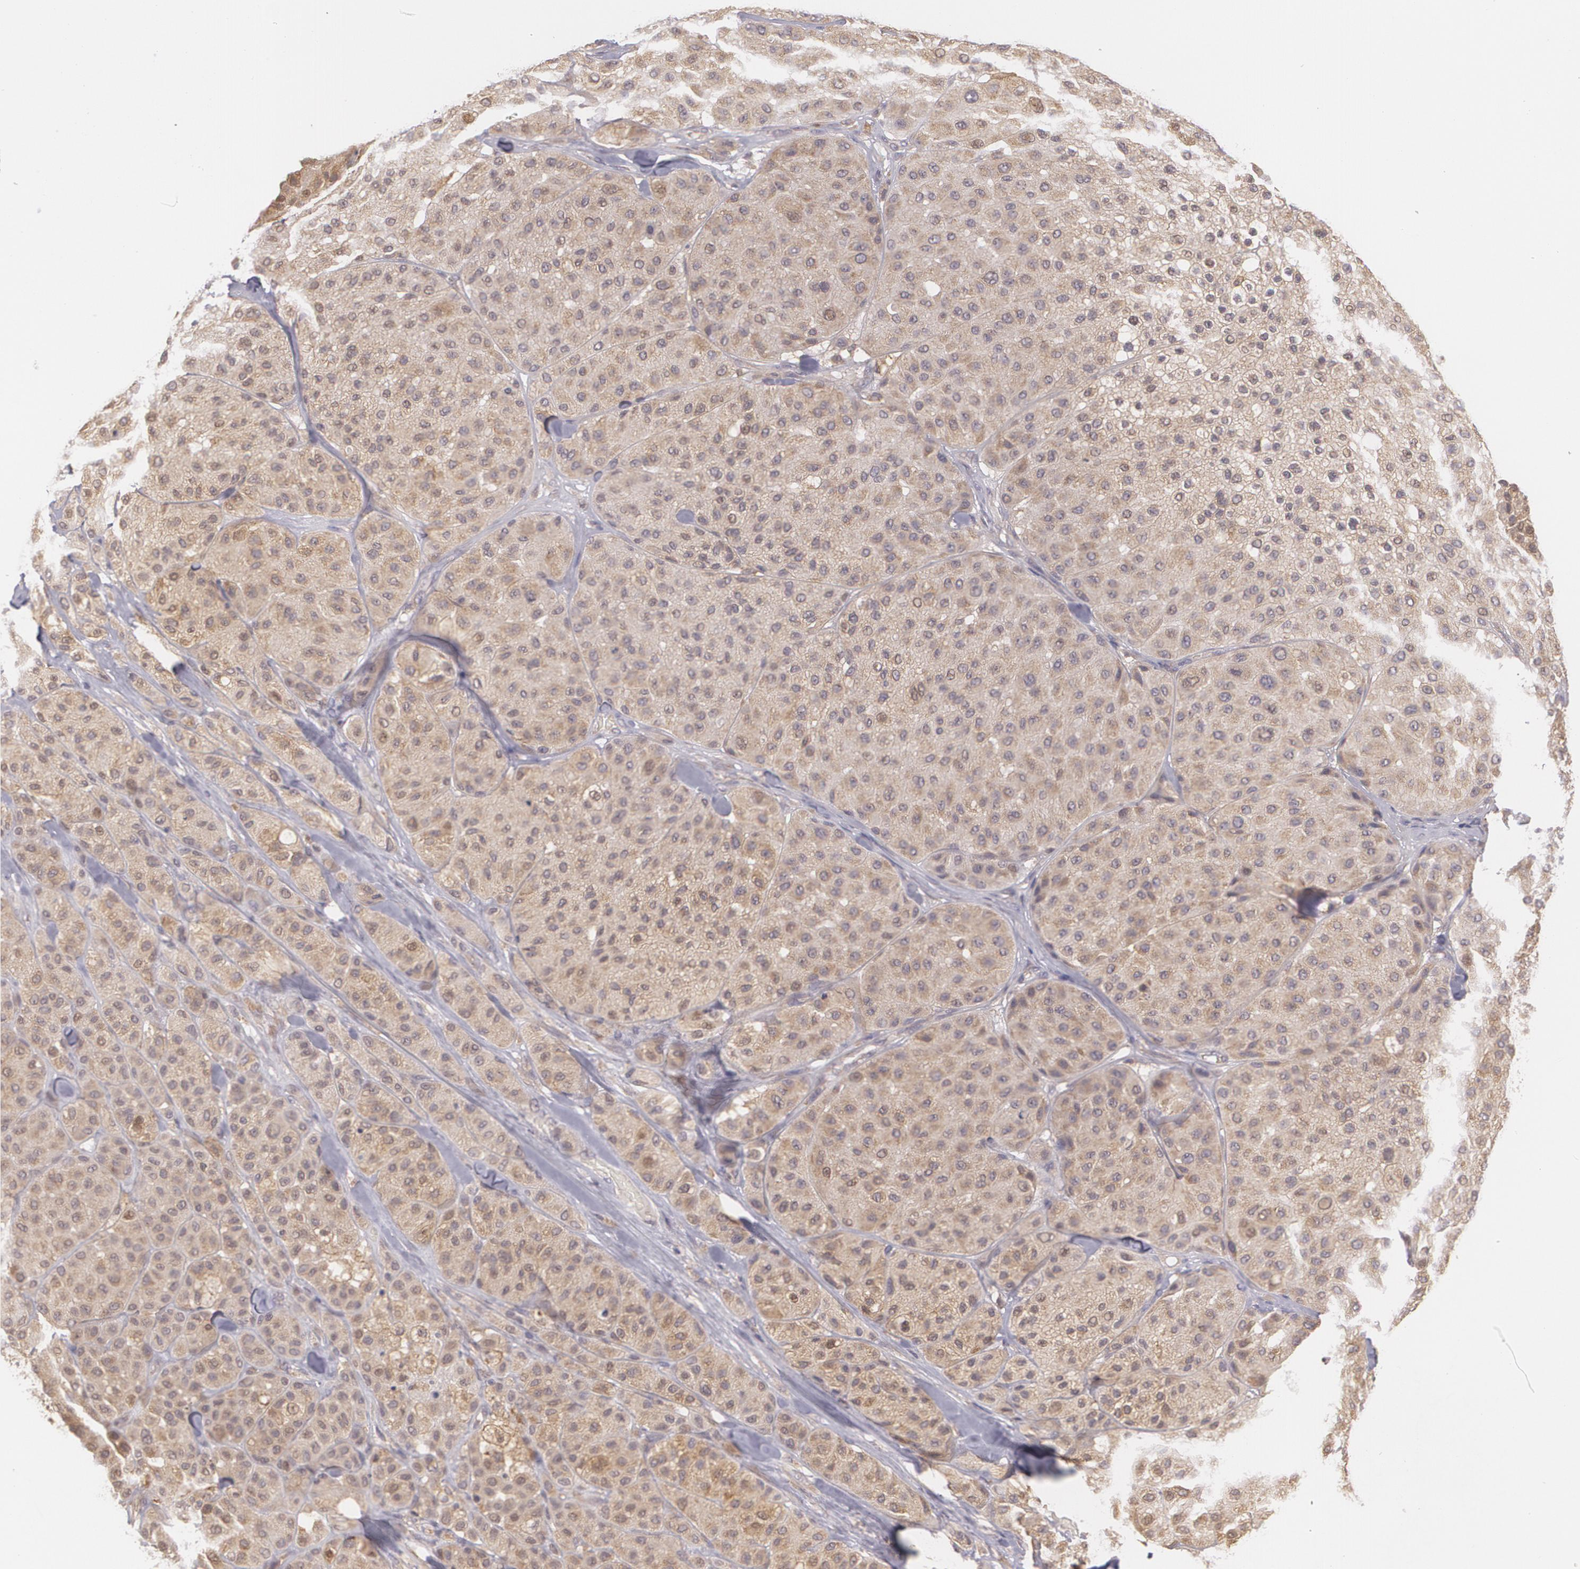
{"staining": {"intensity": "weak", "quantity": ">75%", "location": "cytoplasmic/membranous"}, "tissue": "melanoma", "cell_type": "Tumor cells", "image_type": "cancer", "snomed": [{"axis": "morphology", "description": "Normal tissue, NOS"}, {"axis": "morphology", "description": "Malignant melanoma, Metastatic site"}, {"axis": "topography", "description": "Skin"}], "caption": "About >75% of tumor cells in malignant melanoma (metastatic site) exhibit weak cytoplasmic/membranous protein expression as visualized by brown immunohistochemical staining.", "gene": "CCL17", "patient": {"sex": "male", "age": 41}}